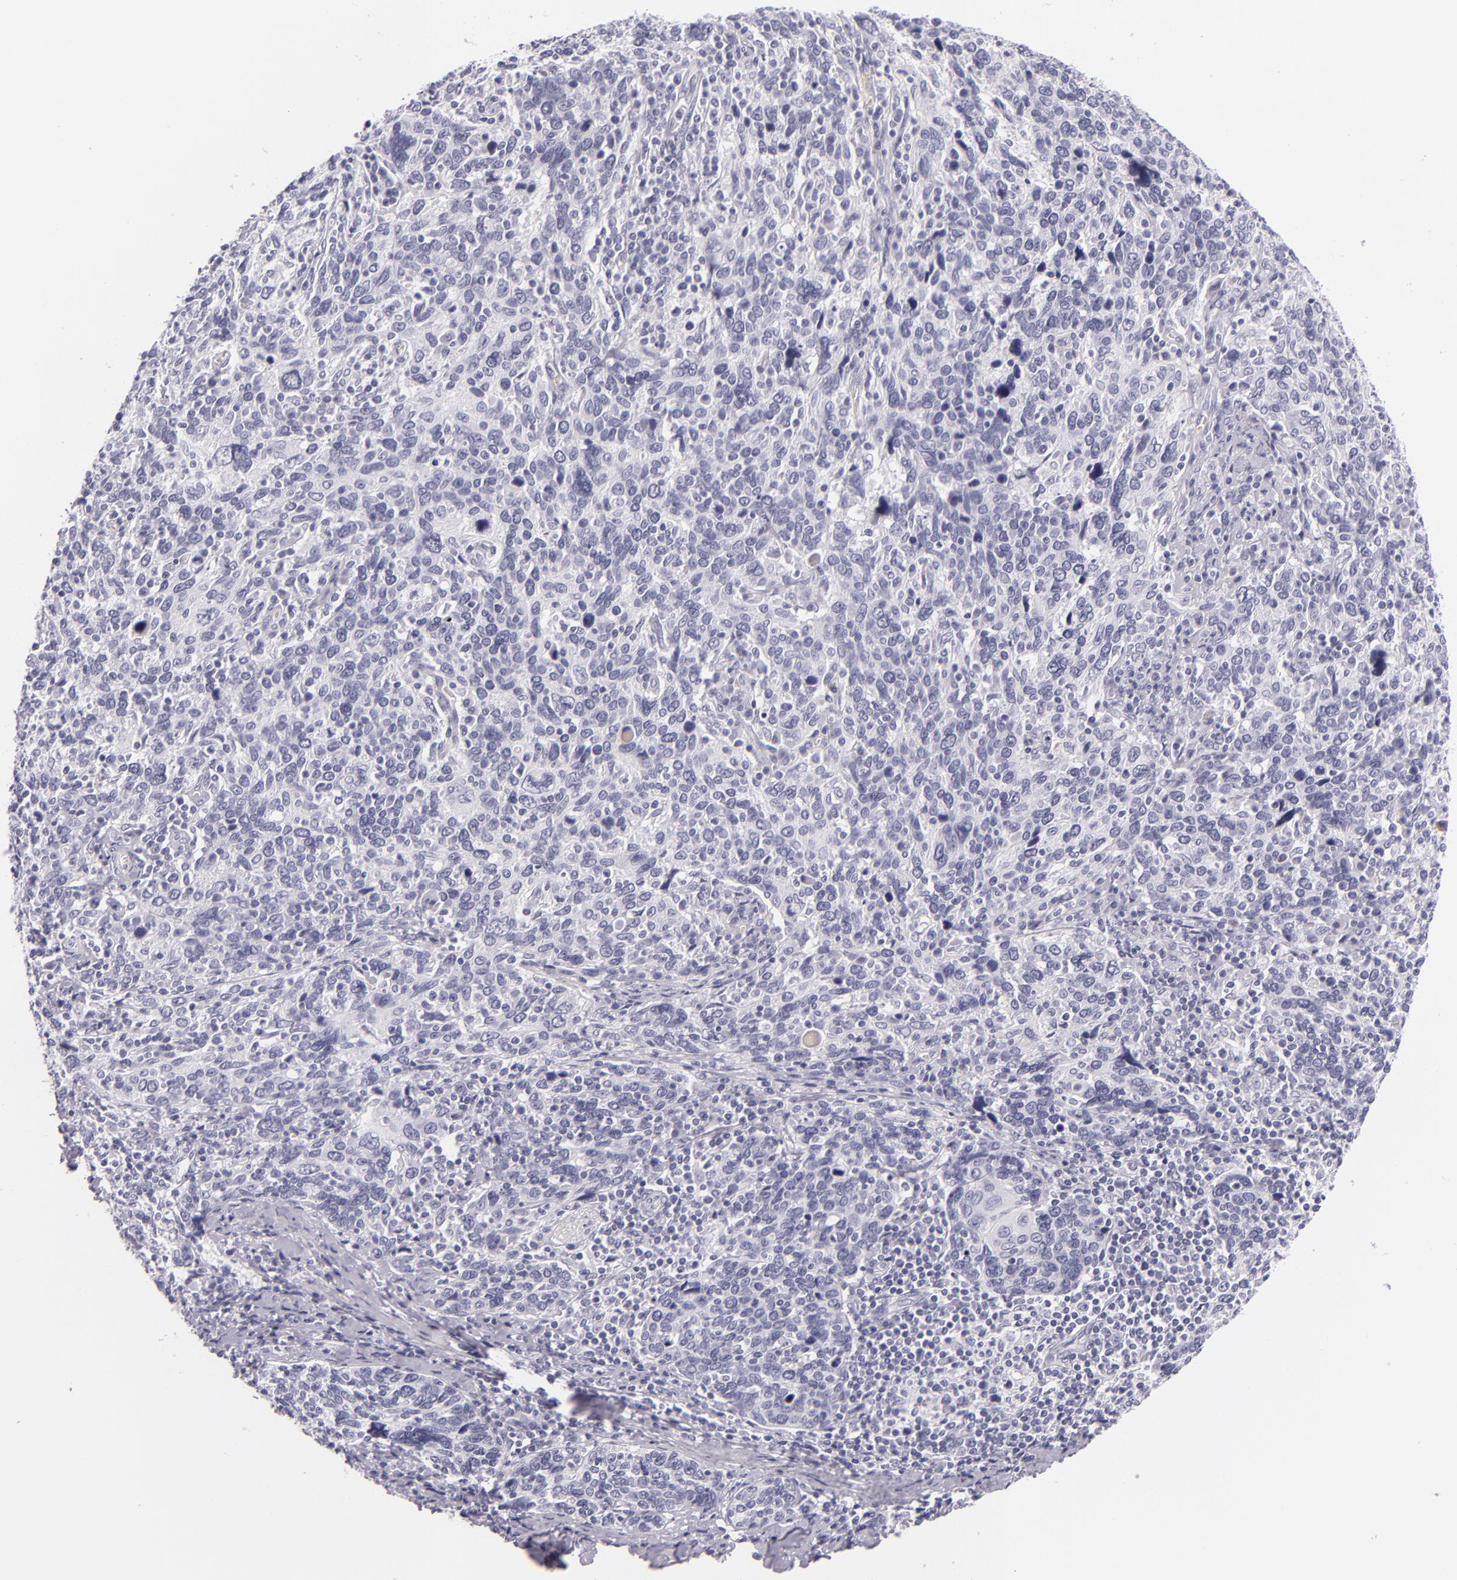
{"staining": {"intensity": "negative", "quantity": "none", "location": "none"}, "tissue": "cervical cancer", "cell_type": "Tumor cells", "image_type": "cancer", "snomed": [{"axis": "morphology", "description": "Squamous cell carcinoma, NOS"}, {"axis": "topography", "description": "Cervix"}], "caption": "Protein analysis of cervical cancer displays no significant positivity in tumor cells. Nuclei are stained in blue.", "gene": "INA", "patient": {"sex": "female", "age": 41}}